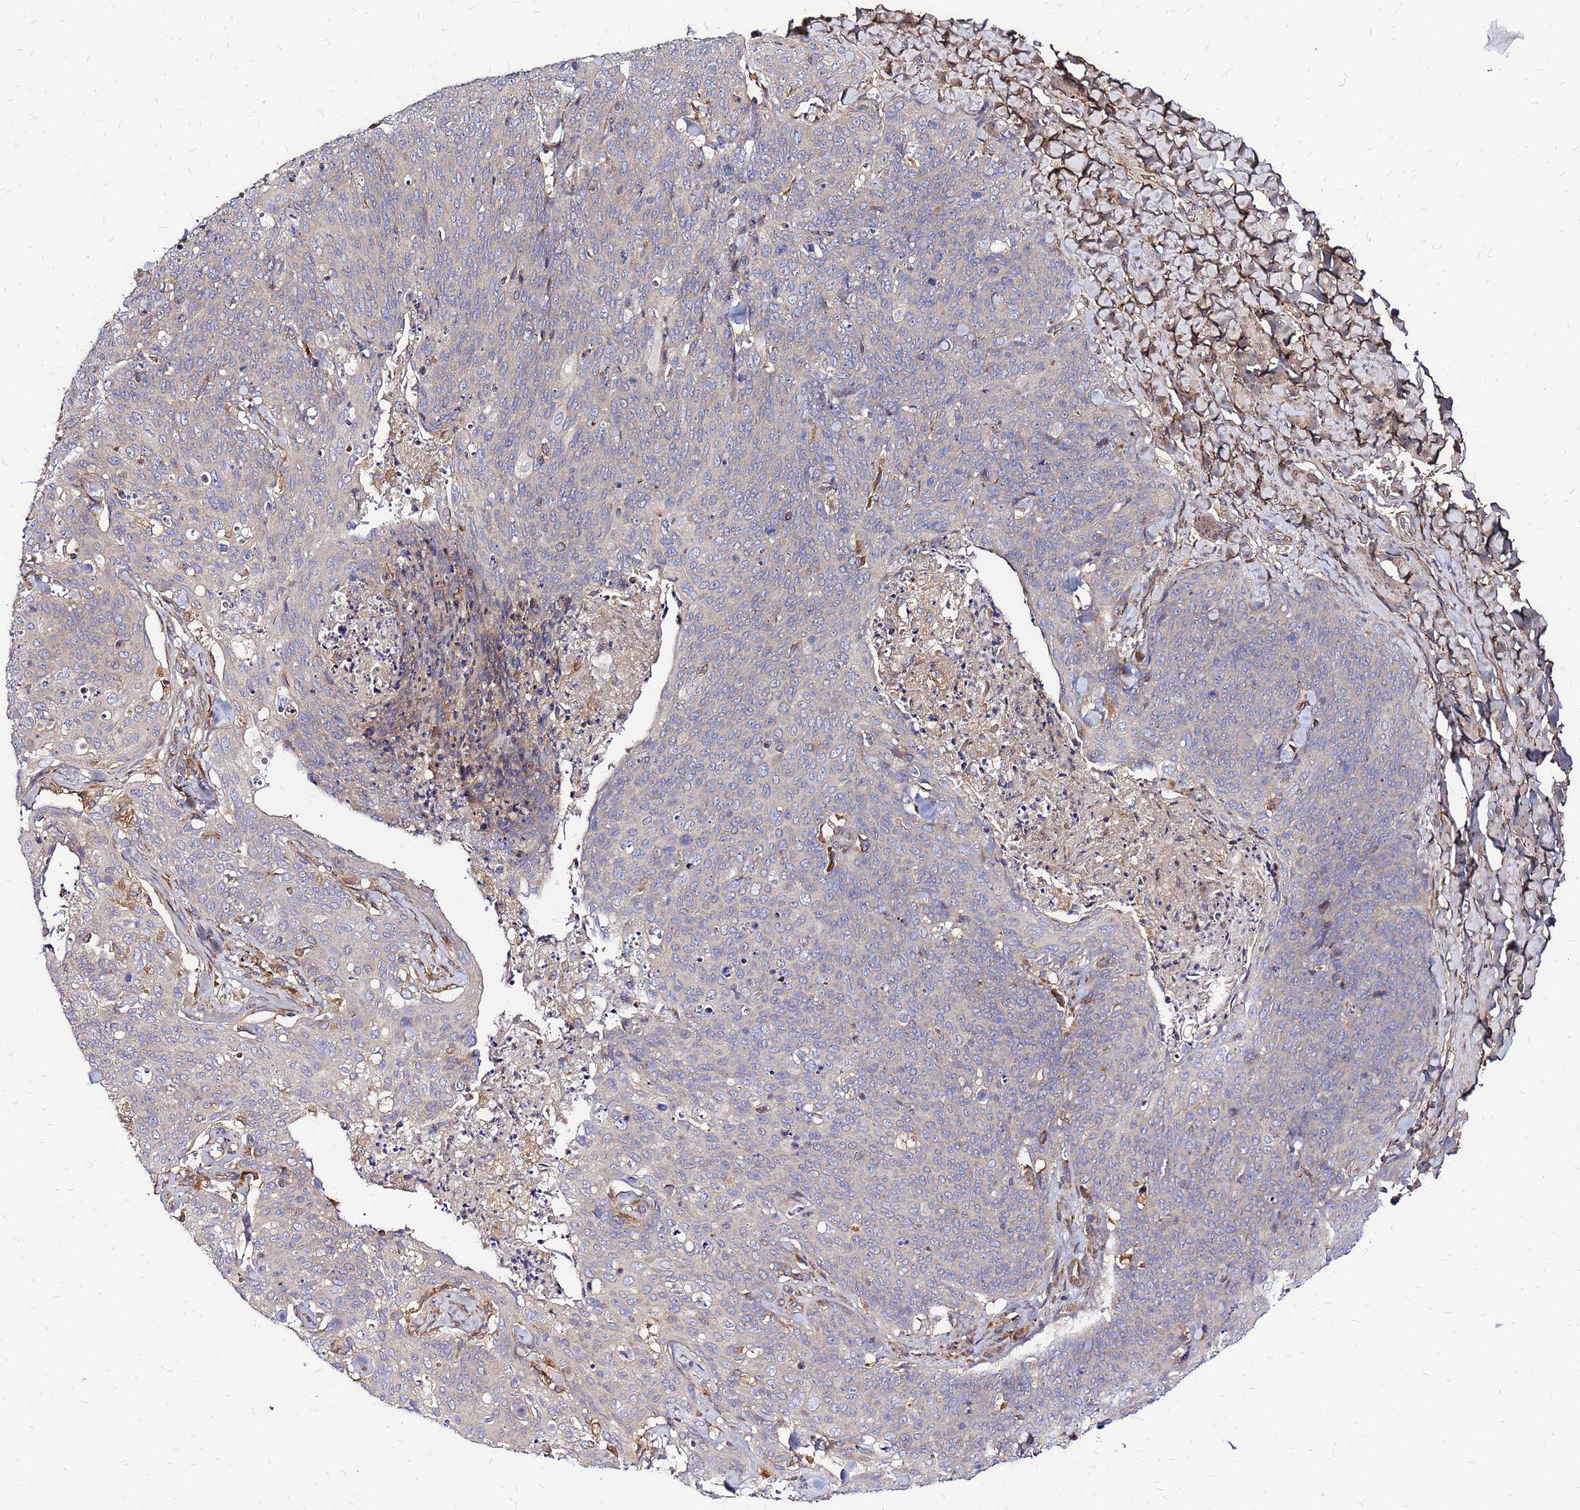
{"staining": {"intensity": "negative", "quantity": "none", "location": "none"}, "tissue": "skin cancer", "cell_type": "Tumor cells", "image_type": "cancer", "snomed": [{"axis": "morphology", "description": "Squamous cell carcinoma, NOS"}, {"axis": "topography", "description": "Skin"}, {"axis": "topography", "description": "Vulva"}], "caption": "An immunohistochemistry (IHC) histopathology image of skin cancer is shown. There is no staining in tumor cells of skin cancer.", "gene": "CYBC1", "patient": {"sex": "female", "age": 85}}